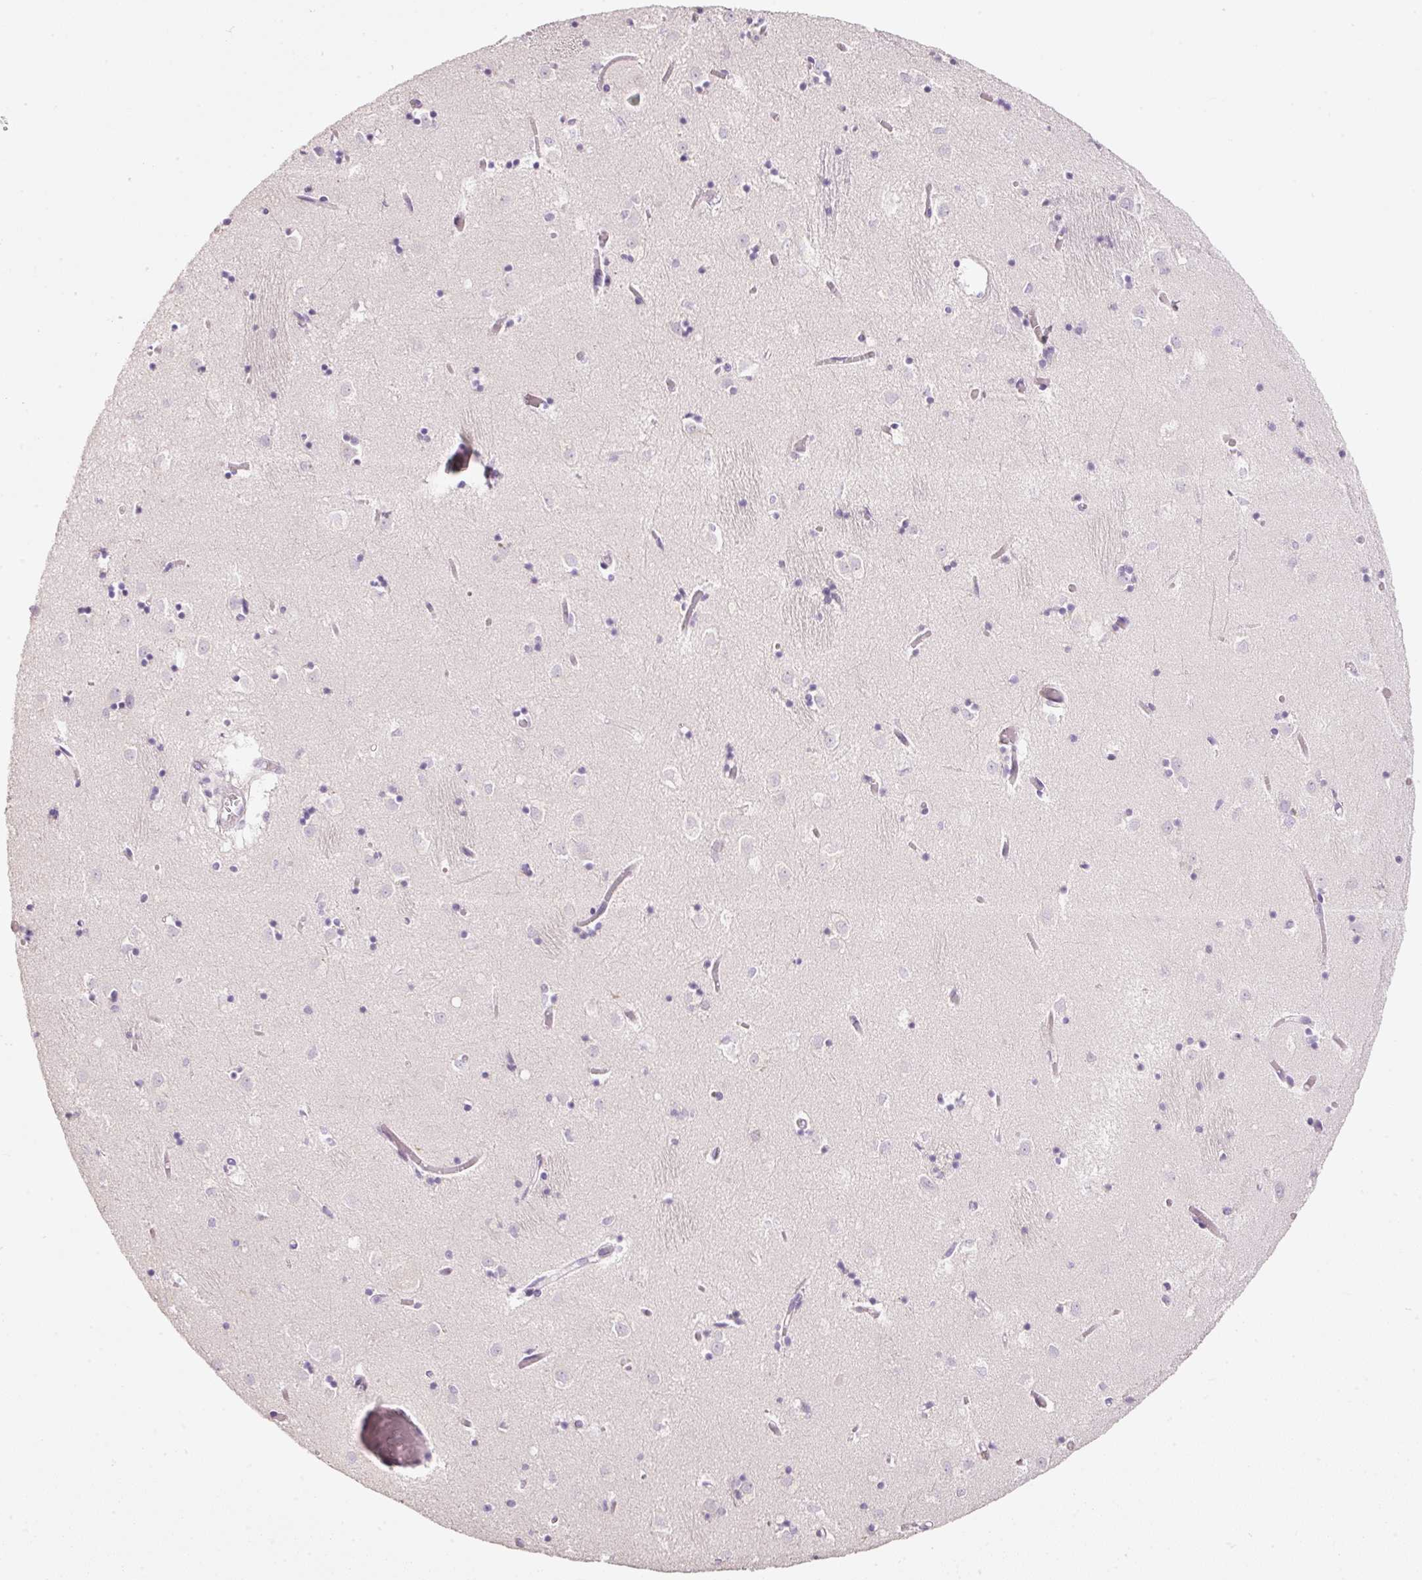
{"staining": {"intensity": "negative", "quantity": "none", "location": "none"}, "tissue": "caudate", "cell_type": "Glial cells", "image_type": "normal", "snomed": [{"axis": "morphology", "description": "Normal tissue, NOS"}, {"axis": "topography", "description": "Lateral ventricle wall"}], "caption": "A histopathology image of caudate stained for a protein displays no brown staining in glial cells. Nuclei are stained in blue.", "gene": "PDXDC1", "patient": {"sex": "male", "age": 70}}